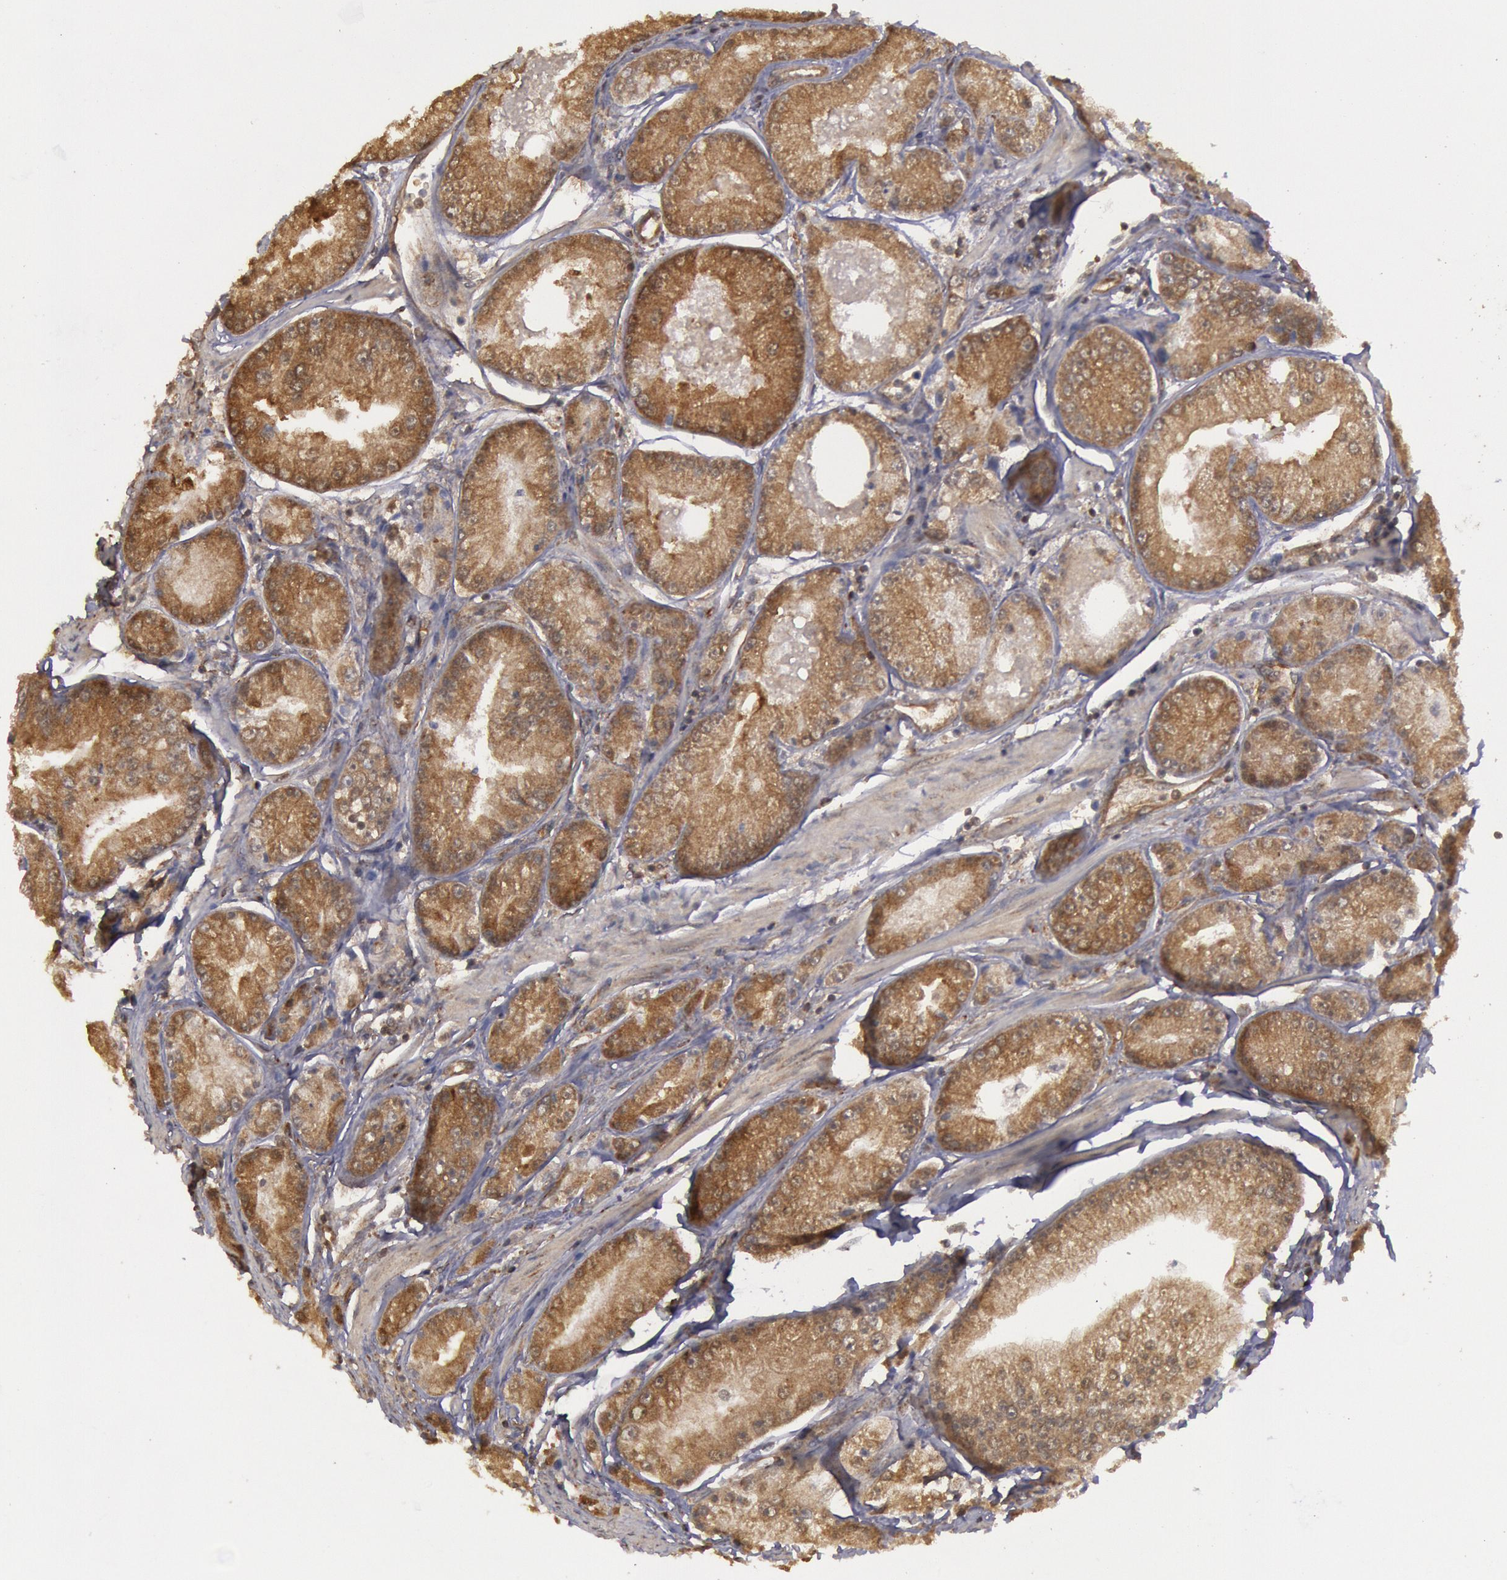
{"staining": {"intensity": "strong", "quantity": ">75%", "location": "cytoplasmic/membranous"}, "tissue": "prostate cancer", "cell_type": "Tumor cells", "image_type": "cancer", "snomed": [{"axis": "morphology", "description": "Adenocarcinoma, Medium grade"}, {"axis": "topography", "description": "Prostate"}], "caption": "Immunohistochemical staining of prostate cancer displays strong cytoplasmic/membranous protein expression in approximately >75% of tumor cells.", "gene": "USP14", "patient": {"sex": "male", "age": 72}}